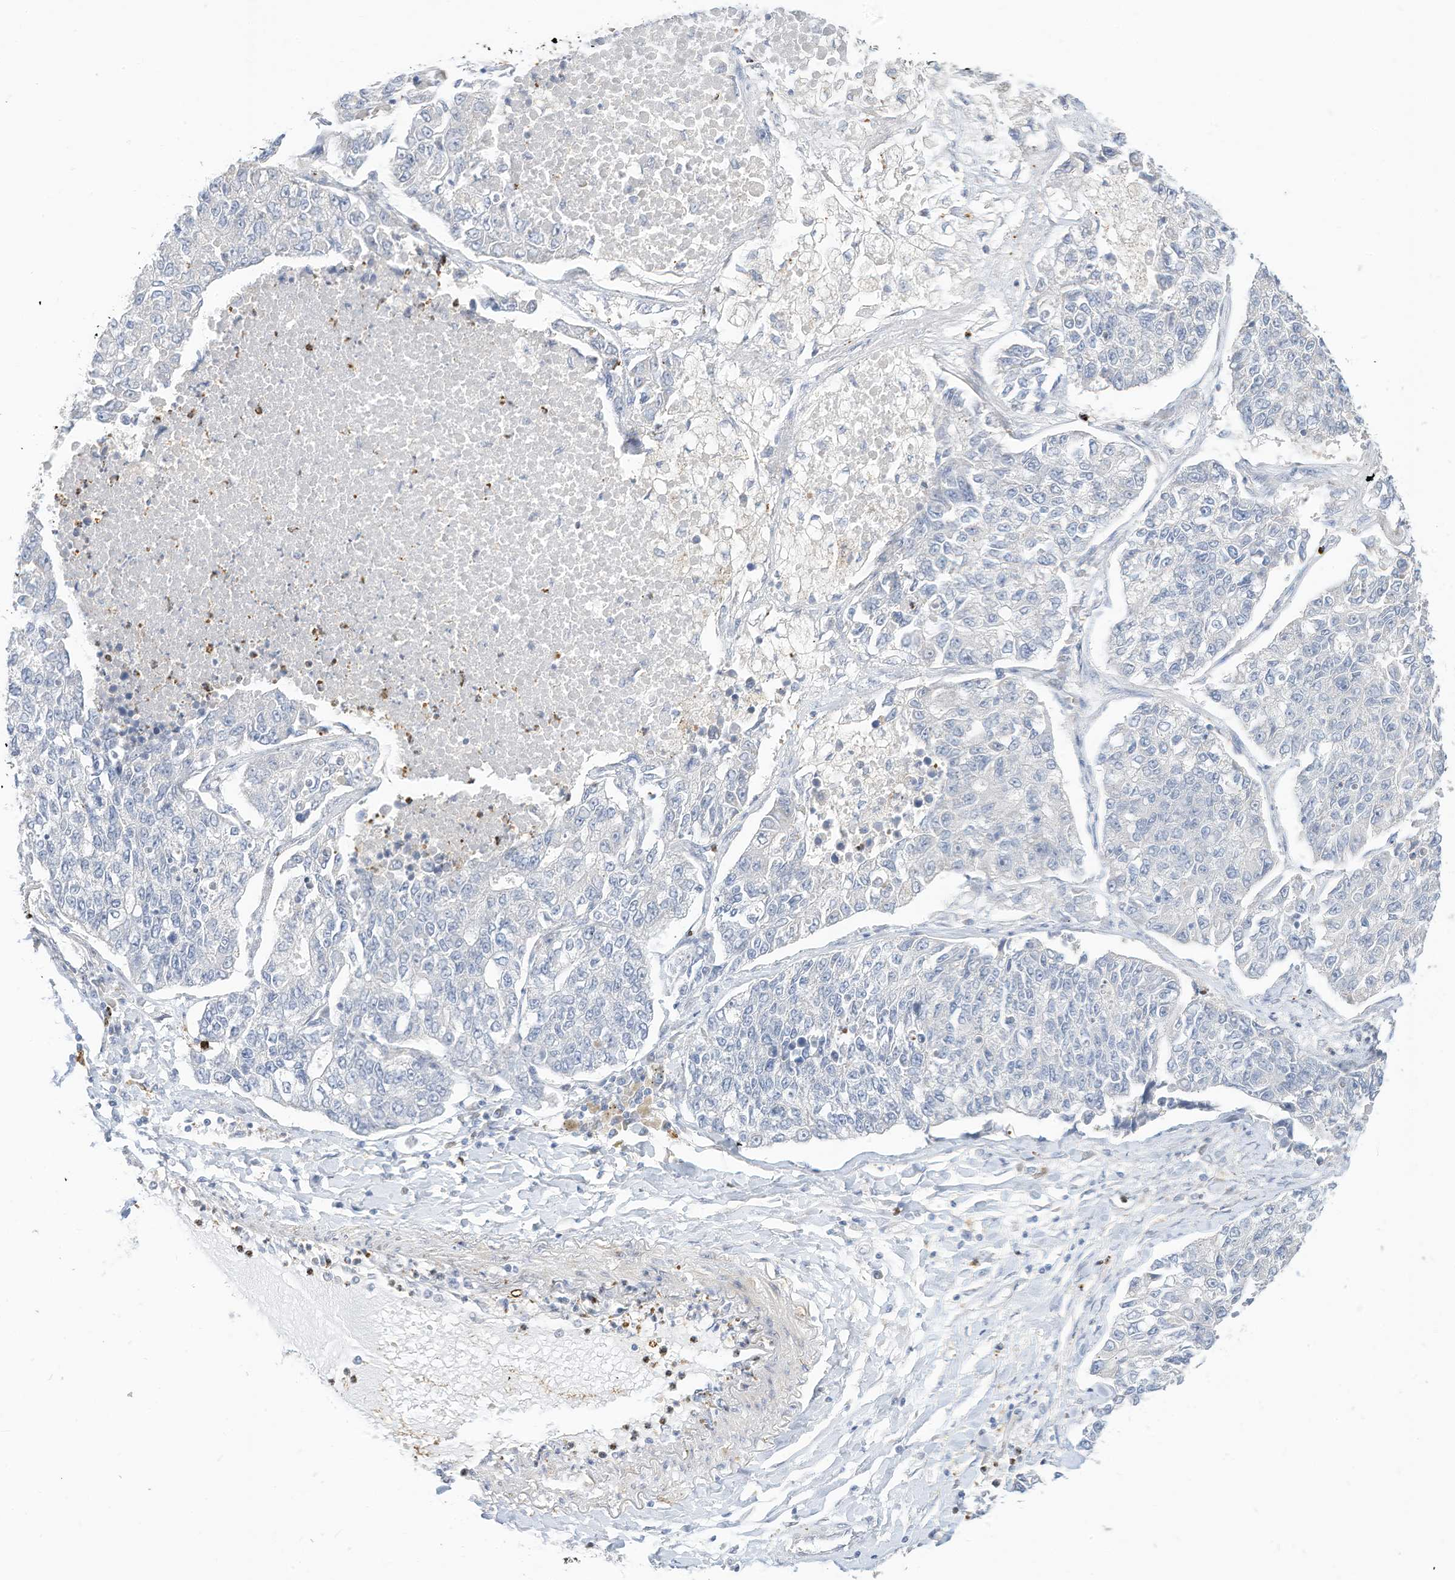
{"staining": {"intensity": "negative", "quantity": "none", "location": "none"}, "tissue": "lung cancer", "cell_type": "Tumor cells", "image_type": "cancer", "snomed": [{"axis": "morphology", "description": "Adenocarcinoma, NOS"}, {"axis": "topography", "description": "Lung"}], "caption": "Protein analysis of lung cancer (adenocarcinoma) reveals no significant staining in tumor cells. (Stains: DAB immunohistochemistry with hematoxylin counter stain, Microscopy: brightfield microscopy at high magnification).", "gene": "ATP13A1", "patient": {"sex": "male", "age": 49}}